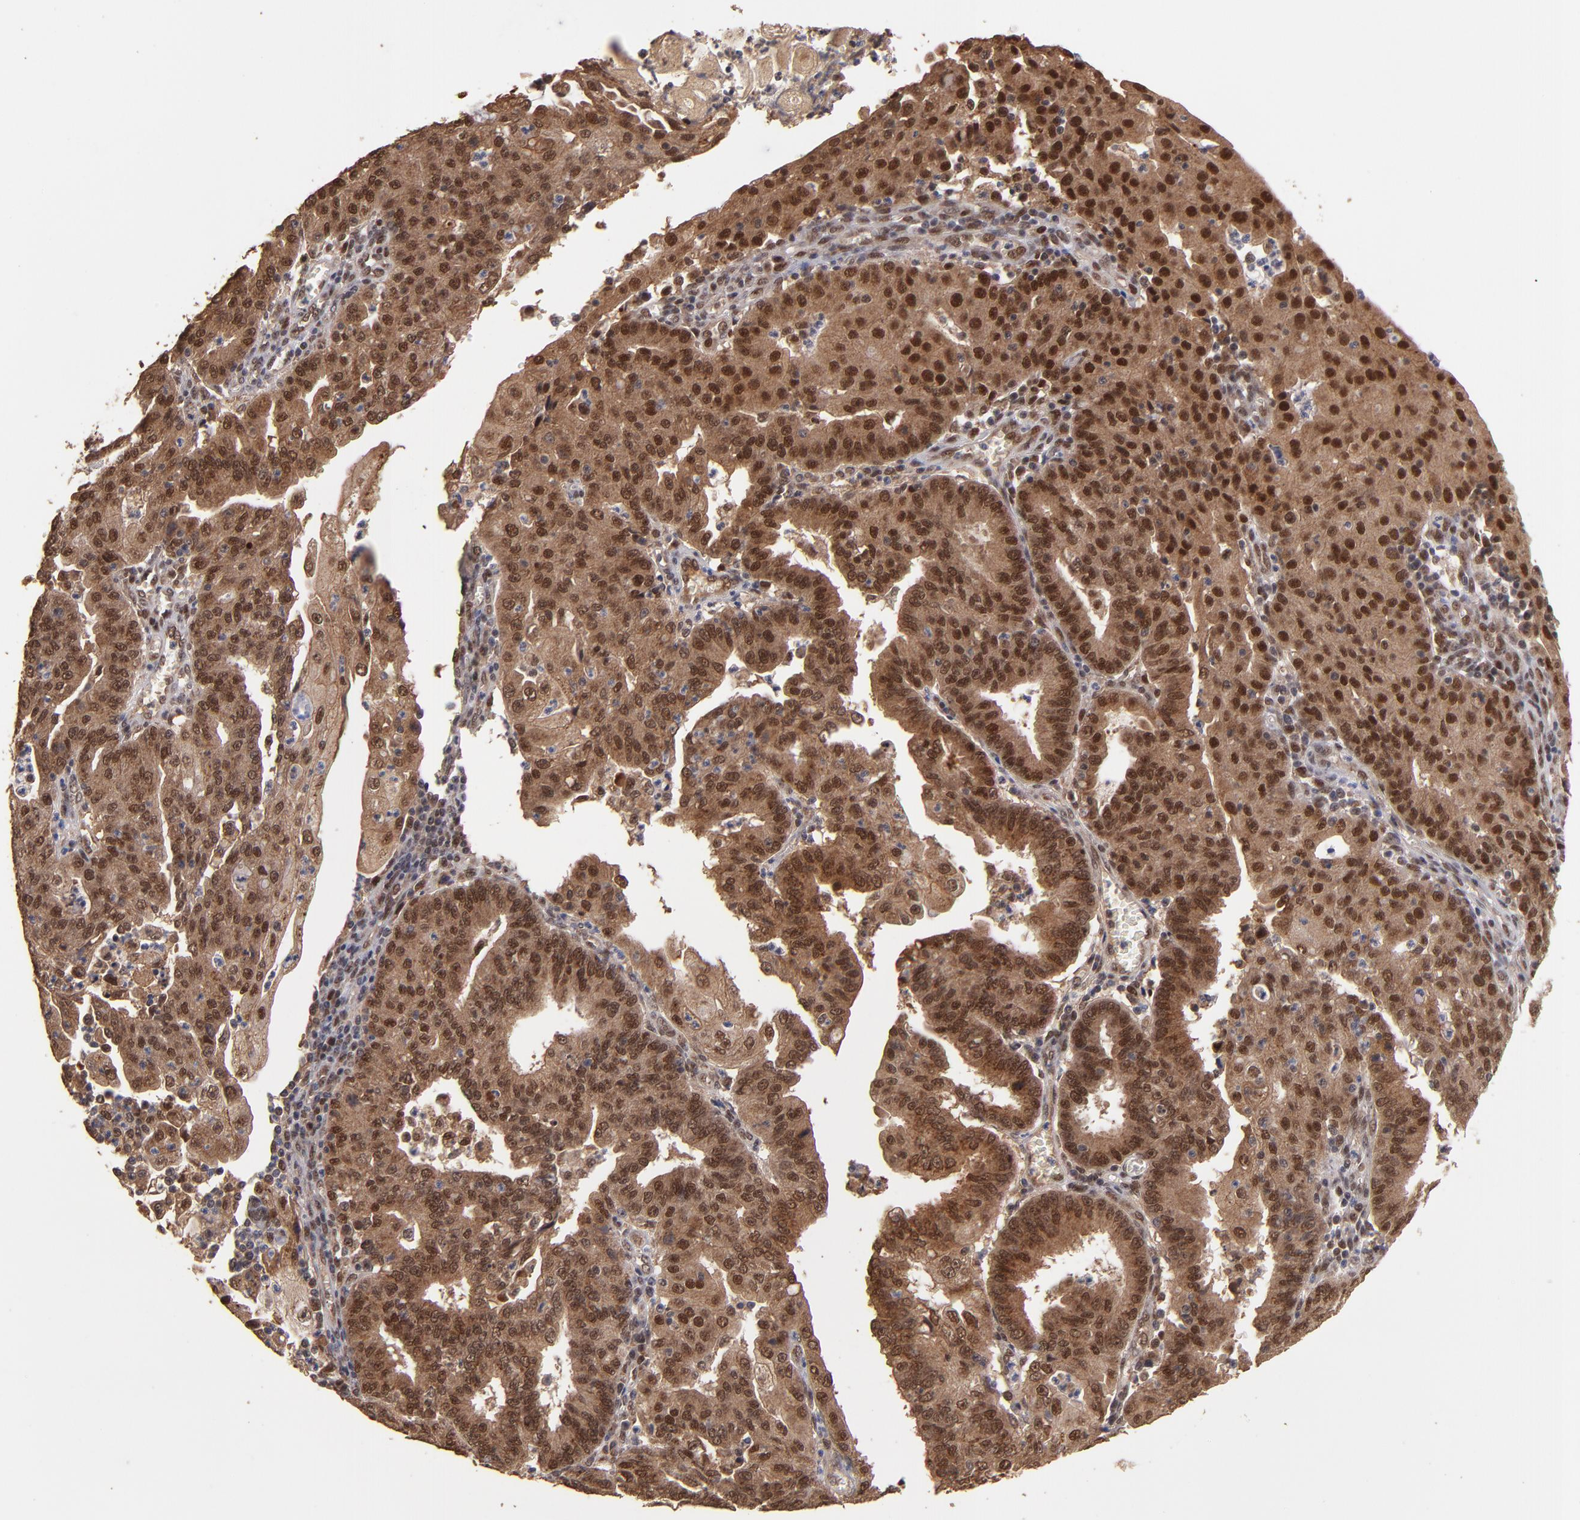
{"staining": {"intensity": "moderate", "quantity": ">75%", "location": "cytoplasmic/membranous,nuclear"}, "tissue": "endometrial cancer", "cell_type": "Tumor cells", "image_type": "cancer", "snomed": [{"axis": "morphology", "description": "Adenocarcinoma, NOS"}, {"axis": "topography", "description": "Endometrium"}], "caption": "Immunohistochemical staining of human endometrial cancer (adenocarcinoma) exhibits moderate cytoplasmic/membranous and nuclear protein expression in approximately >75% of tumor cells.", "gene": "EAPP", "patient": {"sex": "female", "age": 56}}